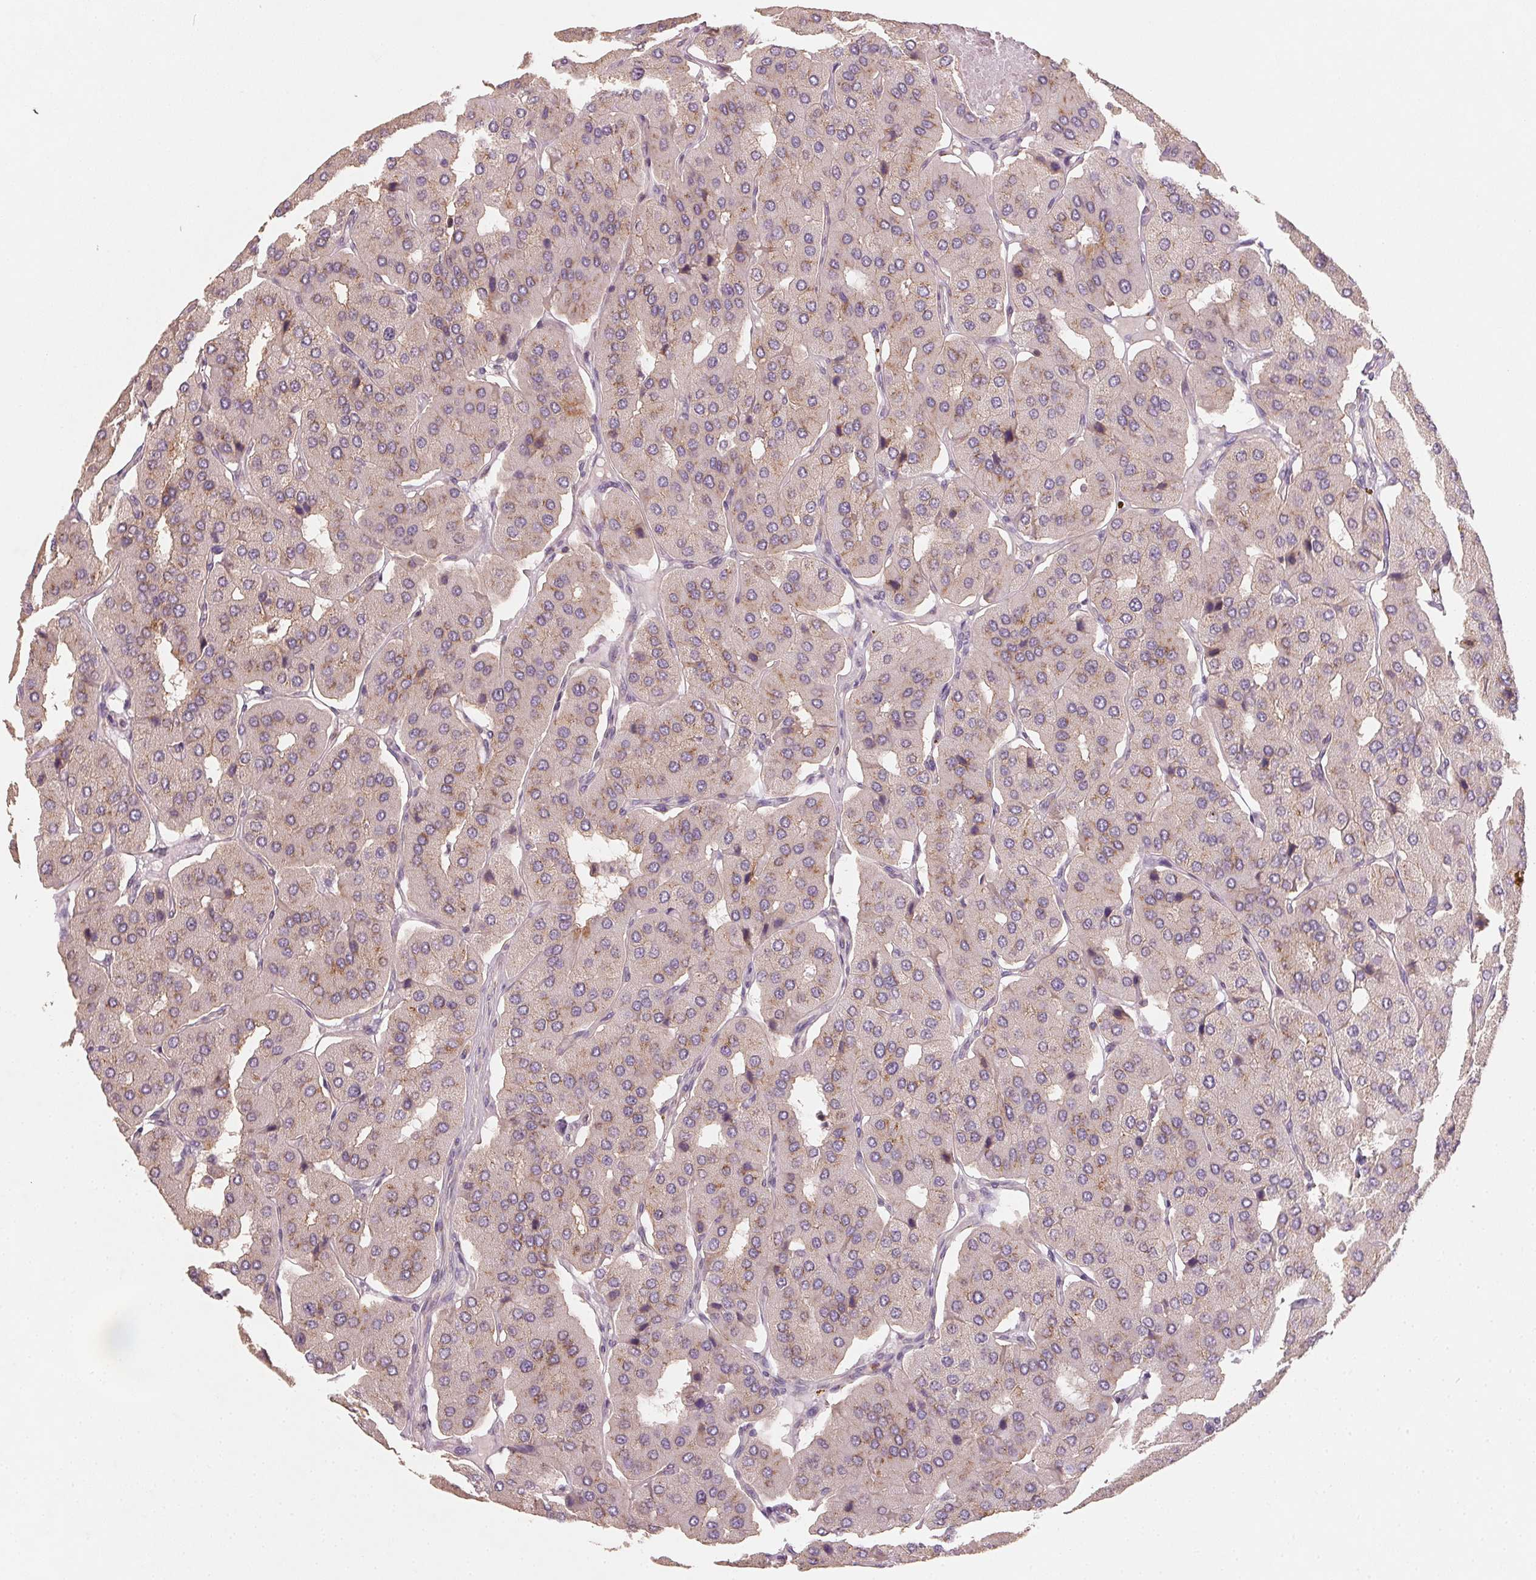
{"staining": {"intensity": "moderate", "quantity": "<25%", "location": "cytoplasmic/membranous"}, "tissue": "parathyroid gland", "cell_type": "Glandular cells", "image_type": "normal", "snomed": [{"axis": "morphology", "description": "Normal tissue, NOS"}, {"axis": "morphology", "description": "Adenoma, NOS"}, {"axis": "topography", "description": "Parathyroid gland"}], "caption": "Parathyroid gland was stained to show a protein in brown. There is low levels of moderate cytoplasmic/membranous positivity in approximately <25% of glandular cells. (DAB (3,3'-diaminobenzidine) IHC, brown staining for protein, blue staining for nuclei).", "gene": "AP1S1", "patient": {"sex": "female", "age": 86}}